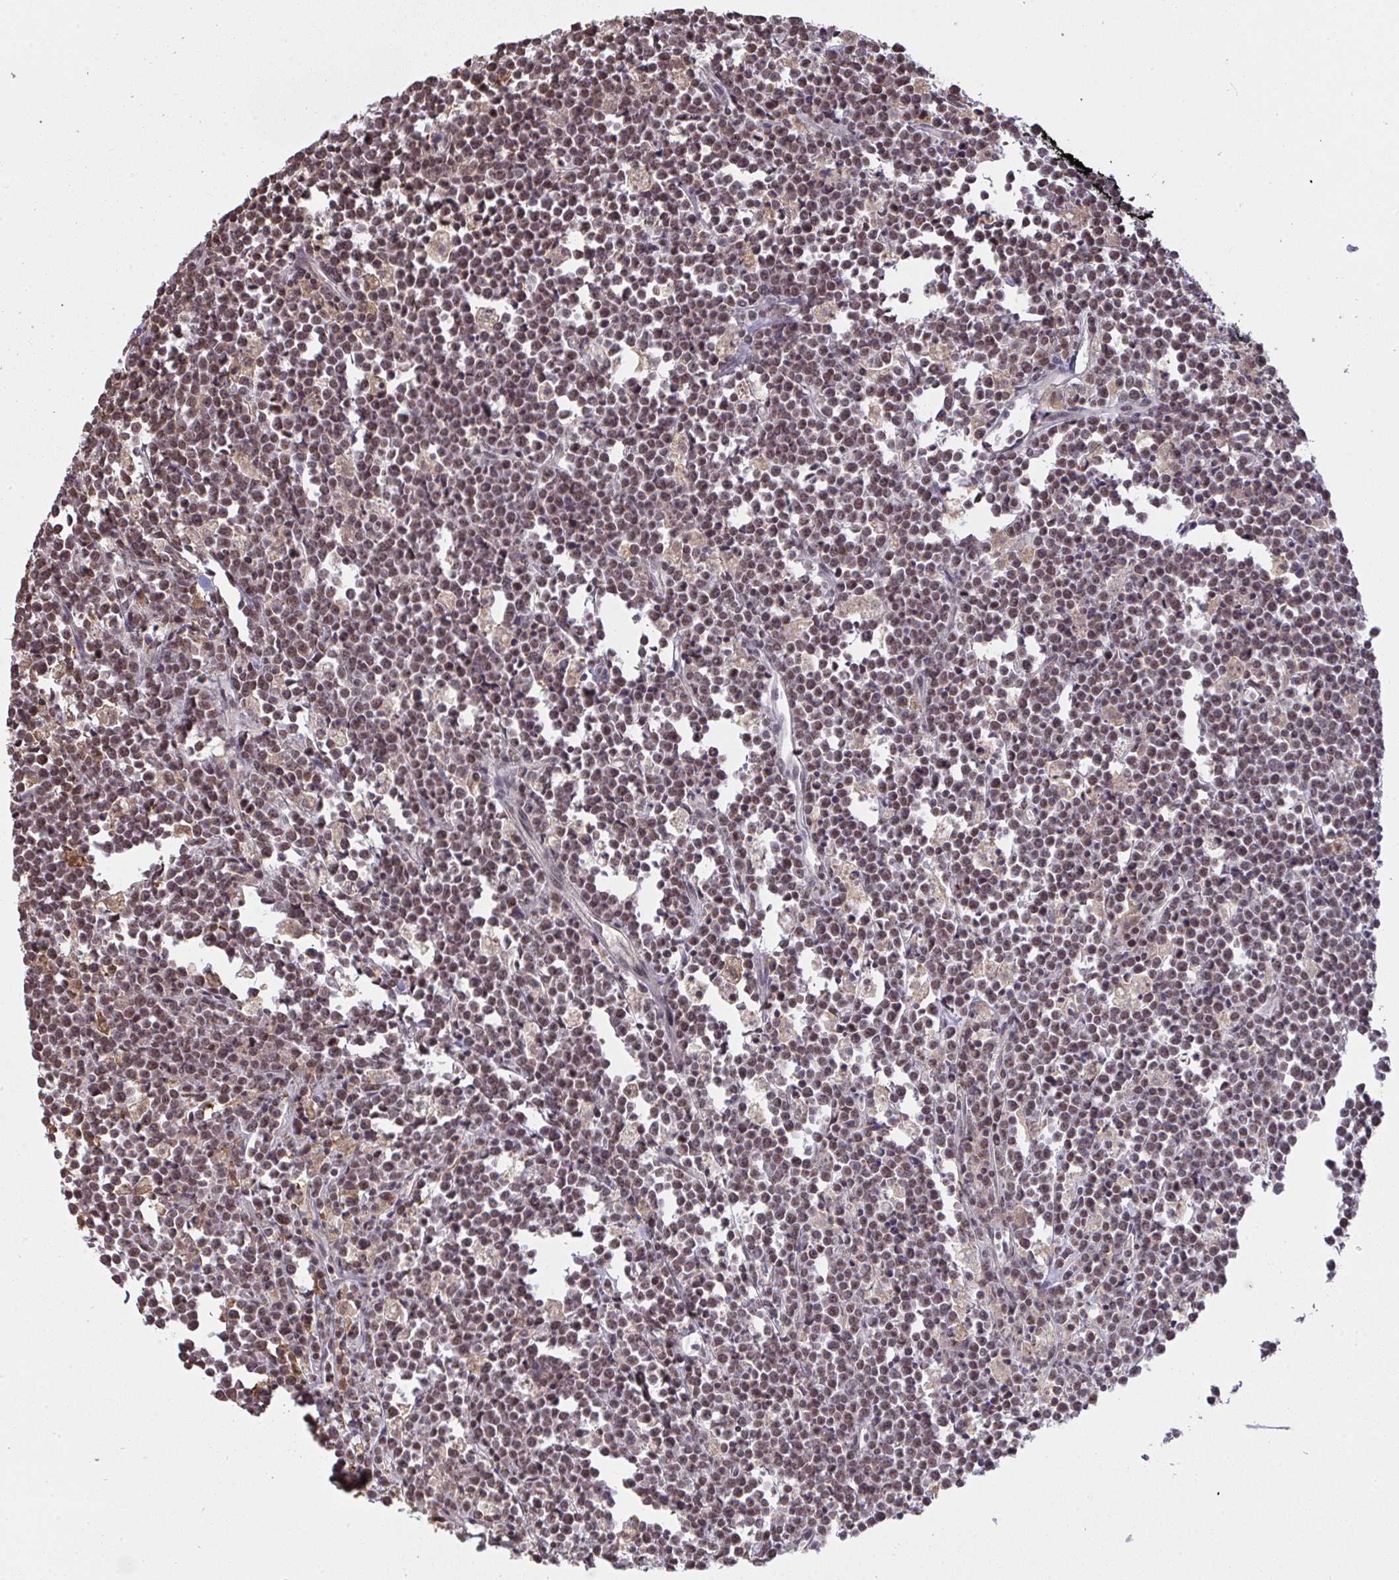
{"staining": {"intensity": "moderate", "quantity": ">75%", "location": "nuclear"}, "tissue": "lymphoma", "cell_type": "Tumor cells", "image_type": "cancer", "snomed": [{"axis": "morphology", "description": "Malignant lymphoma, non-Hodgkin's type, High grade"}, {"axis": "topography", "description": "Small intestine"}], "caption": "The immunohistochemical stain highlights moderate nuclear positivity in tumor cells of lymphoma tissue.", "gene": "SAP30", "patient": {"sex": "female", "age": 56}}